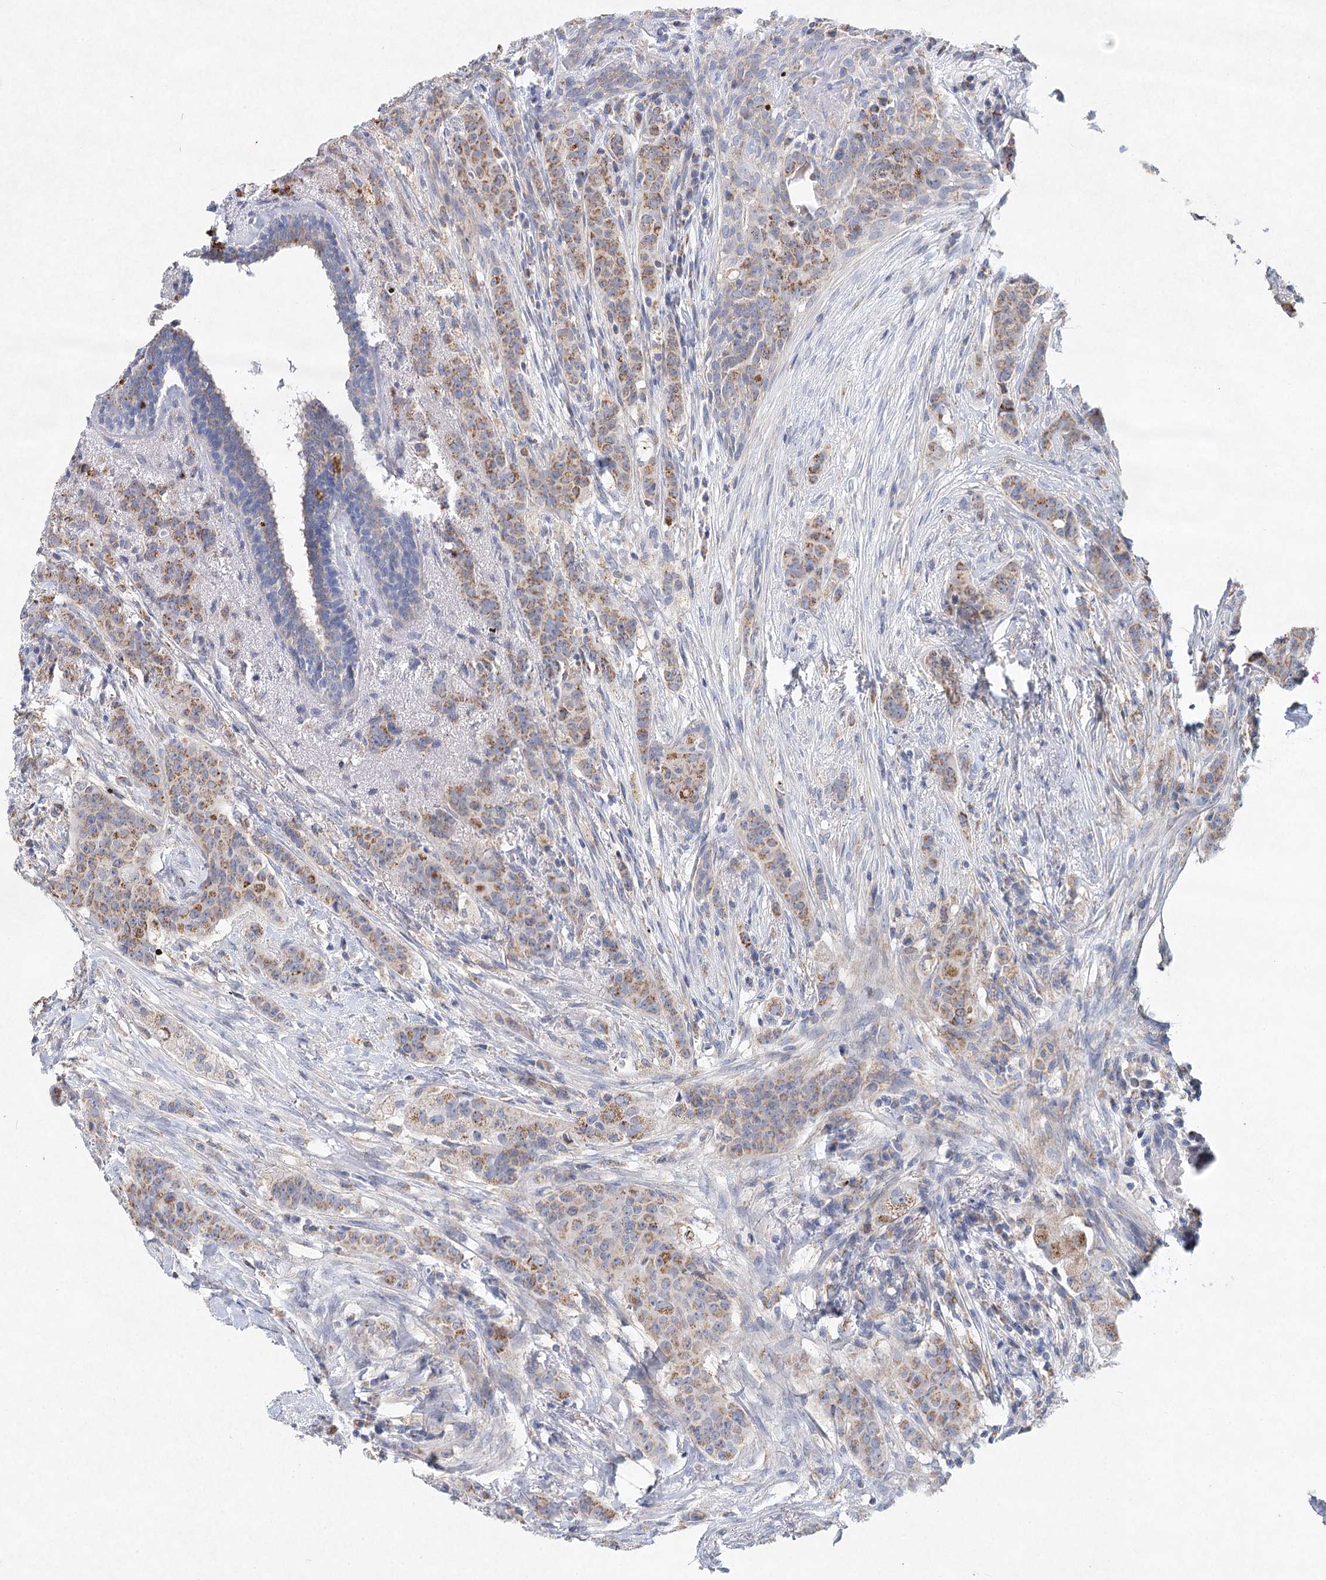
{"staining": {"intensity": "moderate", "quantity": "25%-75%", "location": "cytoplasmic/membranous"}, "tissue": "breast cancer", "cell_type": "Tumor cells", "image_type": "cancer", "snomed": [{"axis": "morphology", "description": "Duct carcinoma"}, {"axis": "topography", "description": "Breast"}], "caption": "Protein staining of breast cancer (invasive ductal carcinoma) tissue exhibits moderate cytoplasmic/membranous positivity in approximately 25%-75% of tumor cells.", "gene": "XPO6", "patient": {"sex": "female", "age": 40}}